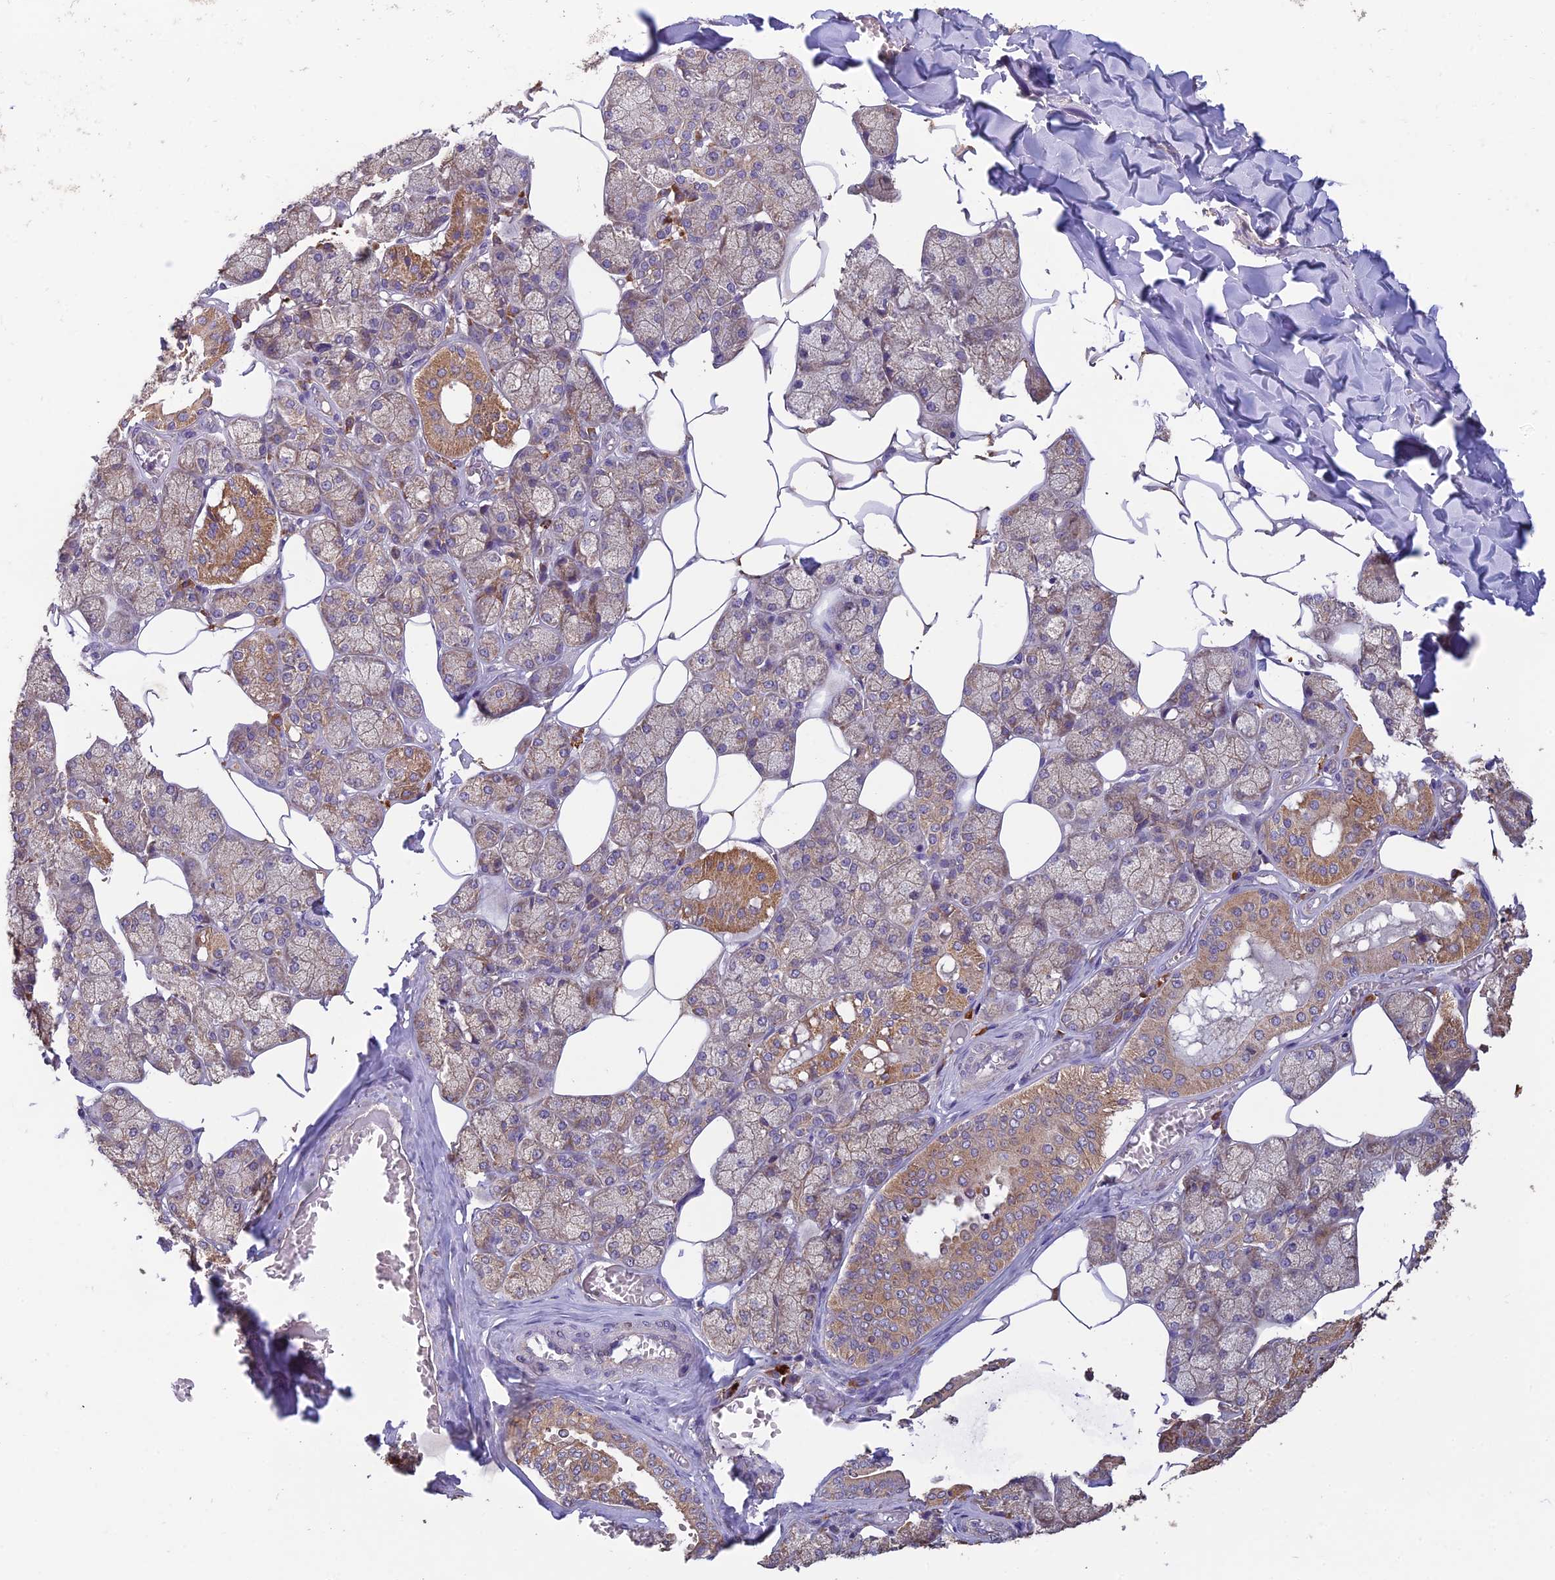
{"staining": {"intensity": "moderate", "quantity": "25%-75%", "location": "cytoplasmic/membranous"}, "tissue": "salivary gland", "cell_type": "Glandular cells", "image_type": "normal", "snomed": [{"axis": "morphology", "description": "Normal tissue, NOS"}, {"axis": "topography", "description": "Salivary gland"}], "caption": "Protein analysis of benign salivary gland shows moderate cytoplasmic/membranous expression in about 25%-75% of glandular cells. (DAB IHC with brightfield microscopy, high magnification).", "gene": "MRNIP", "patient": {"sex": "male", "age": 62}}